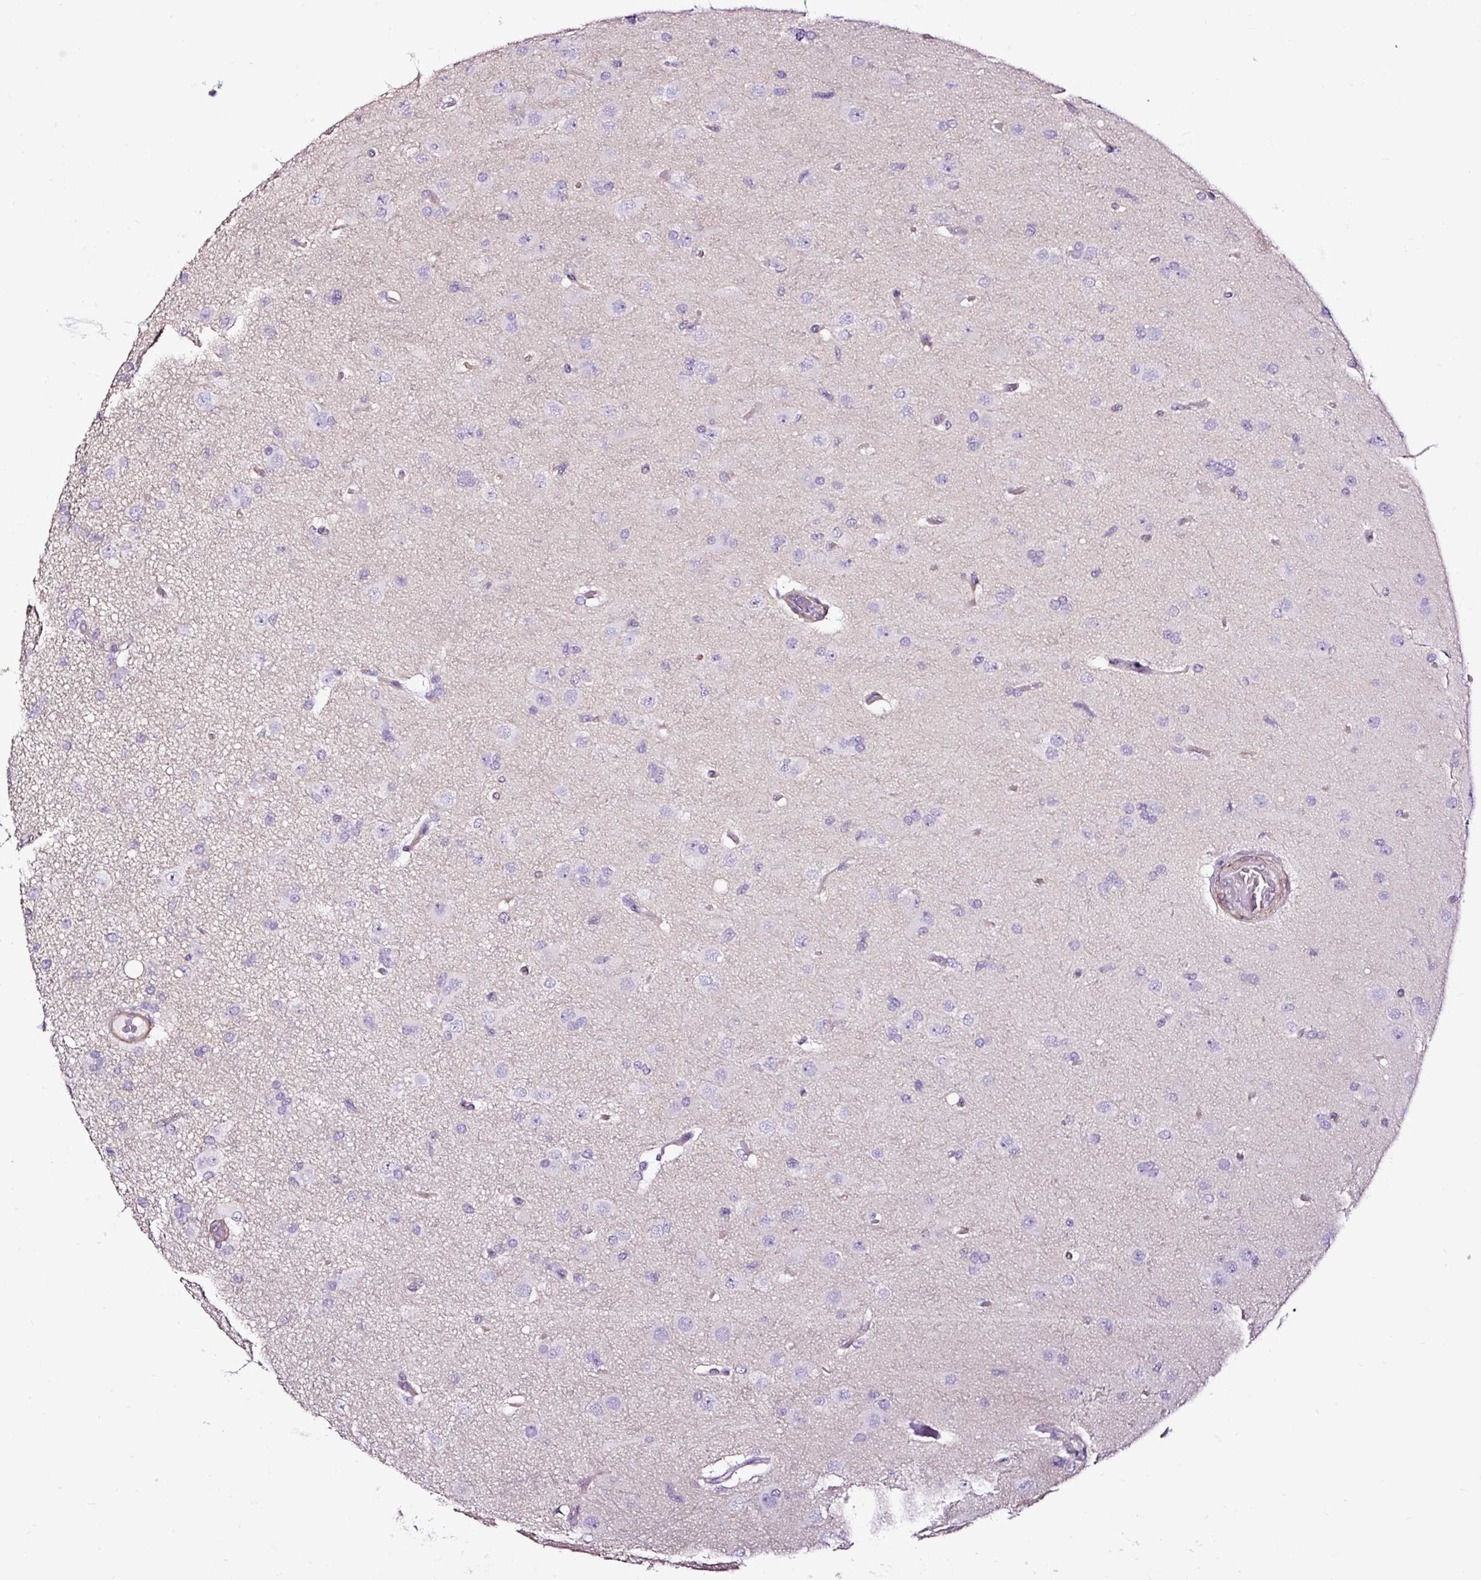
{"staining": {"intensity": "negative", "quantity": "none", "location": "none"}, "tissue": "glioma", "cell_type": "Tumor cells", "image_type": "cancer", "snomed": [{"axis": "morphology", "description": "Glioma, malignant, High grade"}, {"axis": "topography", "description": "Brain"}], "caption": "IHC micrograph of neoplastic tissue: malignant glioma (high-grade) stained with DAB (3,3'-diaminobenzidine) exhibits no significant protein positivity in tumor cells.", "gene": "SLC7A8", "patient": {"sex": "male", "age": 53}}